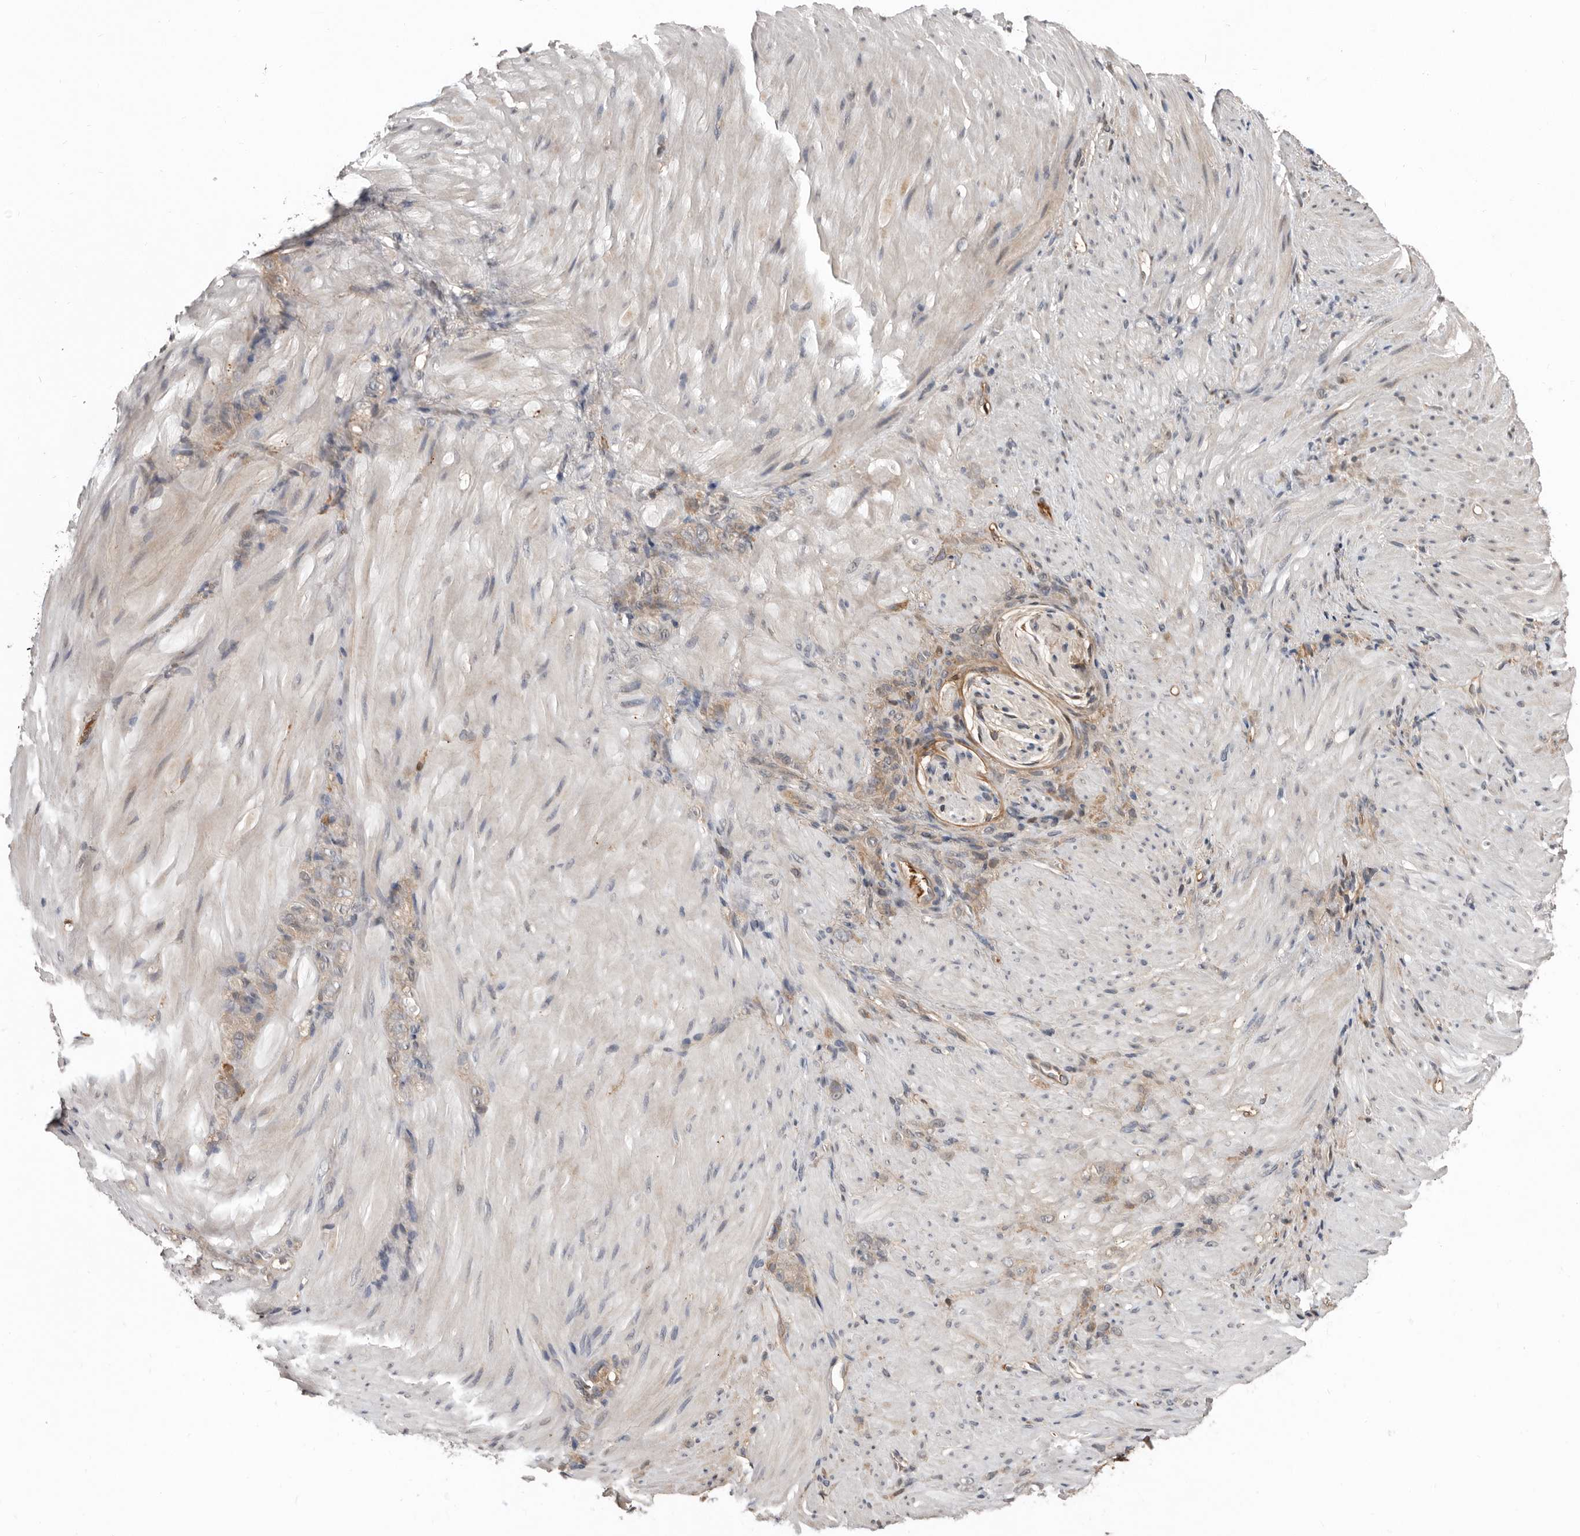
{"staining": {"intensity": "weak", "quantity": "<25%", "location": "cytoplasmic/membranous"}, "tissue": "stomach cancer", "cell_type": "Tumor cells", "image_type": "cancer", "snomed": [{"axis": "morphology", "description": "Normal tissue, NOS"}, {"axis": "morphology", "description": "Adenocarcinoma, NOS"}, {"axis": "topography", "description": "Stomach"}], "caption": "Stomach cancer (adenocarcinoma) was stained to show a protein in brown. There is no significant expression in tumor cells. Nuclei are stained in blue.", "gene": "LRGUK", "patient": {"sex": "male", "age": 82}}